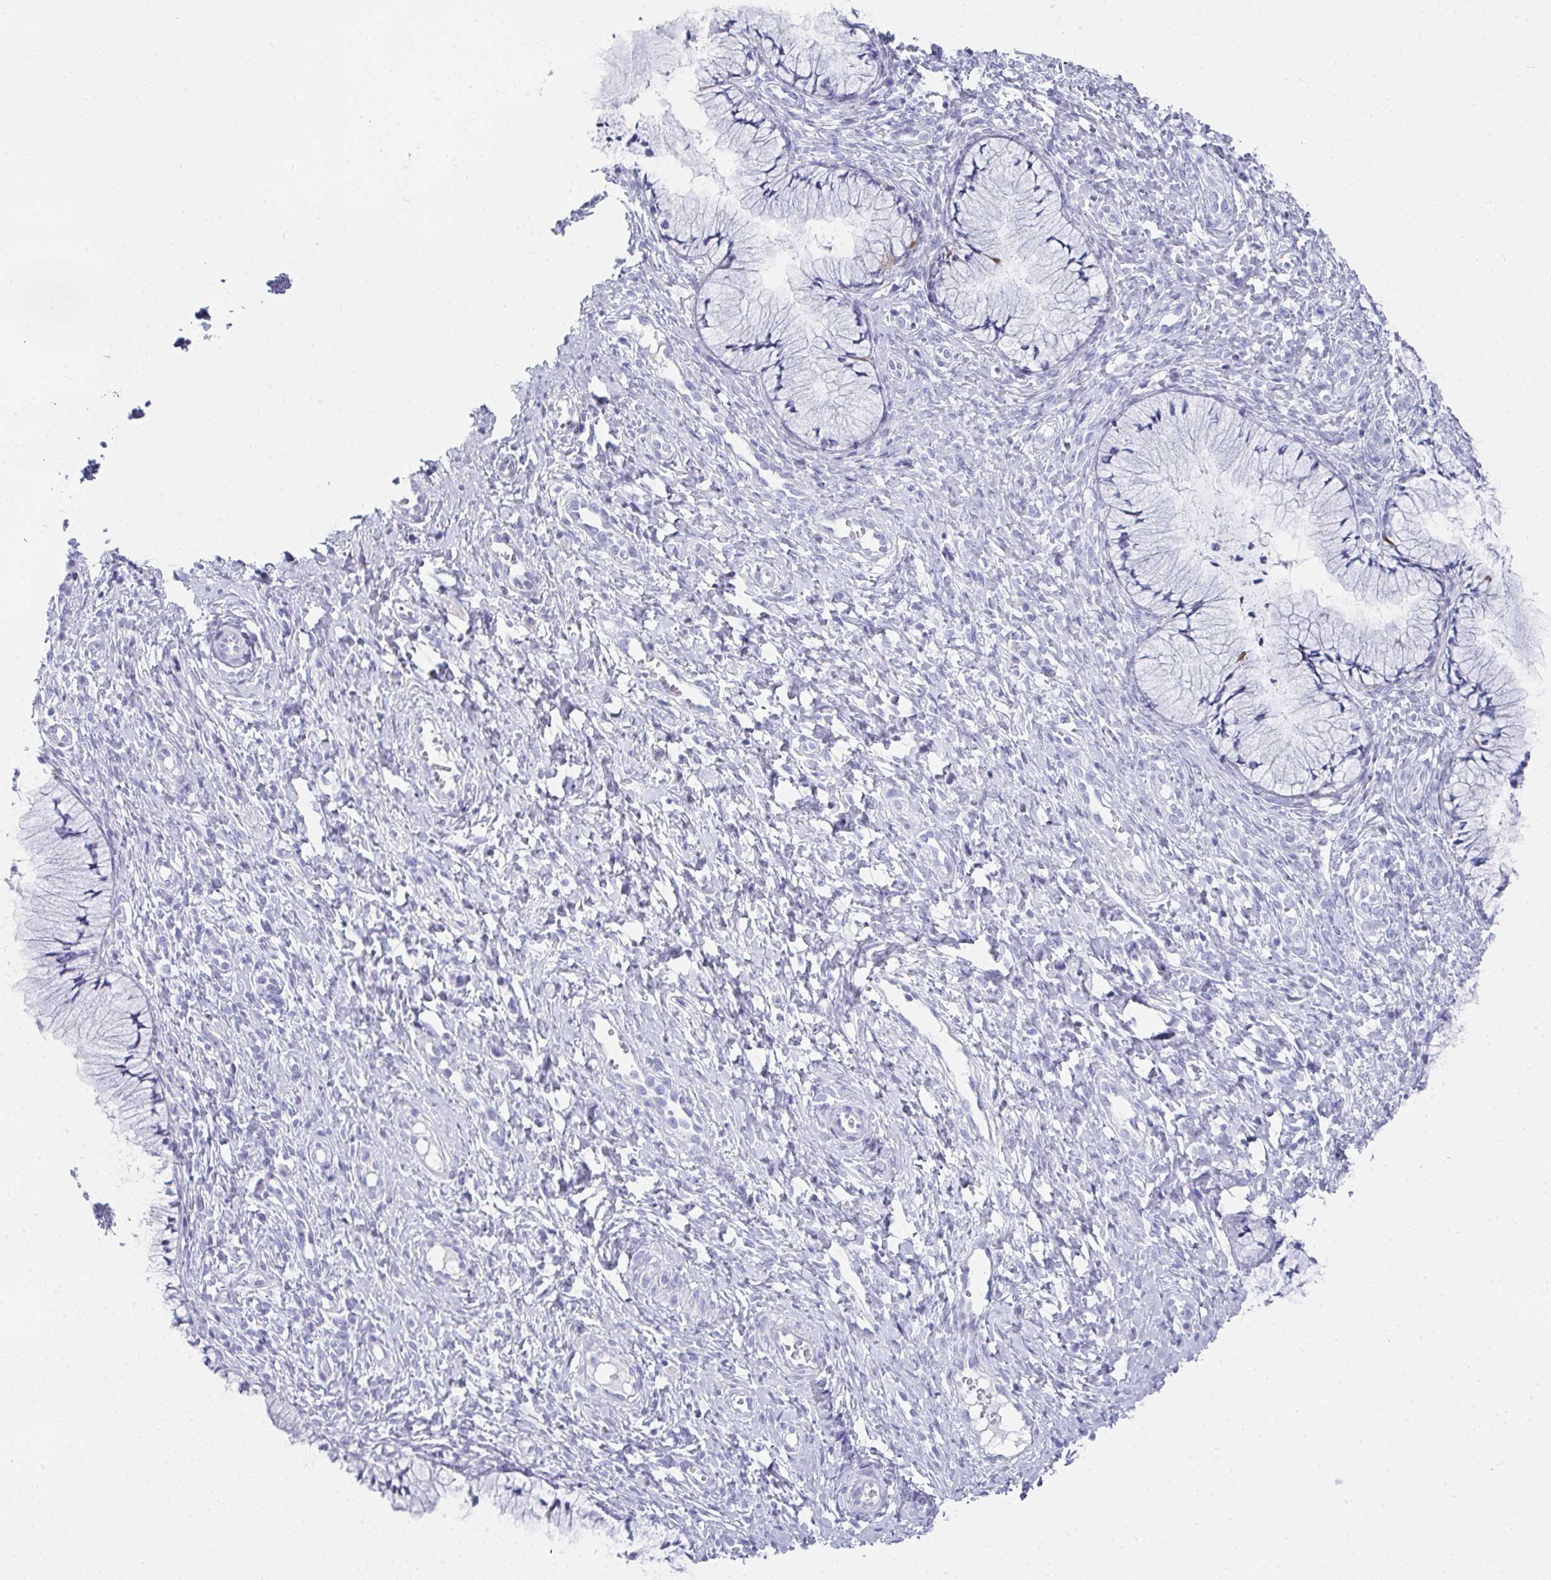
{"staining": {"intensity": "negative", "quantity": "none", "location": "none"}, "tissue": "cervix", "cell_type": "Glandular cells", "image_type": "normal", "snomed": [{"axis": "morphology", "description": "Normal tissue, NOS"}, {"axis": "topography", "description": "Cervix"}], "caption": "Immunohistochemistry (IHC) micrograph of benign cervix stained for a protein (brown), which exhibits no staining in glandular cells.", "gene": "SYCP1", "patient": {"sex": "female", "age": 36}}